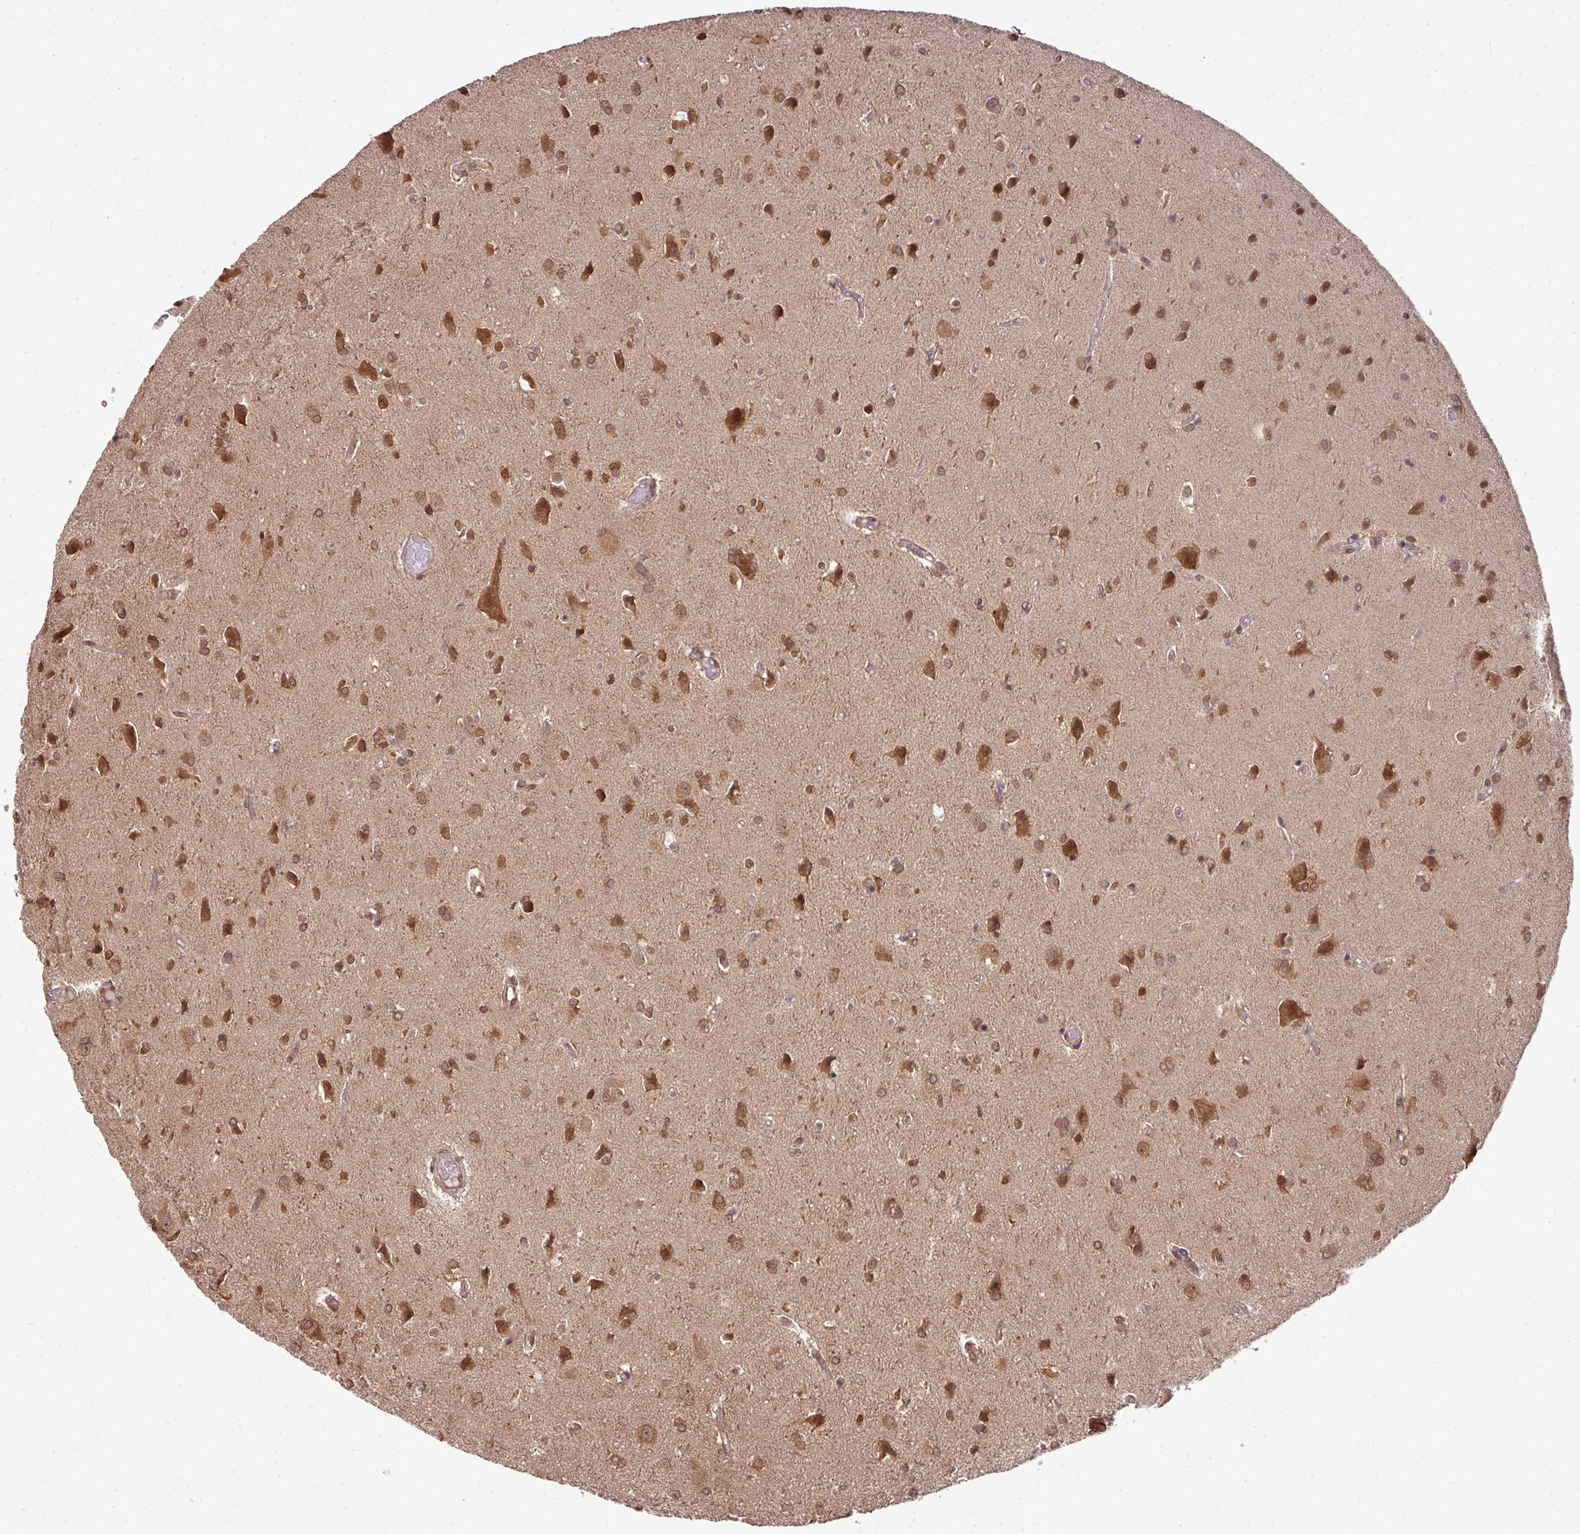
{"staining": {"intensity": "moderate", "quantity": ">75%", "location": "cytoplasmic/membranous,nuclear"}, "tissue": "glioma", "cell_type": "Tumor cells", "image_type": "cancer", "snomed": [{"axis": "morphology", "description": "Glioma, malignant, High grade"}, {"axis": "topography", "description": "Brain"}], "caption": "Human glioma stained with a brown dye exhibits moderate cytoplasmic/membranous and nuclear positive expression in about >75% of tumor cells.", "gene": "ANKRD18A", "patient": {"sex": "female", "age": 50}}